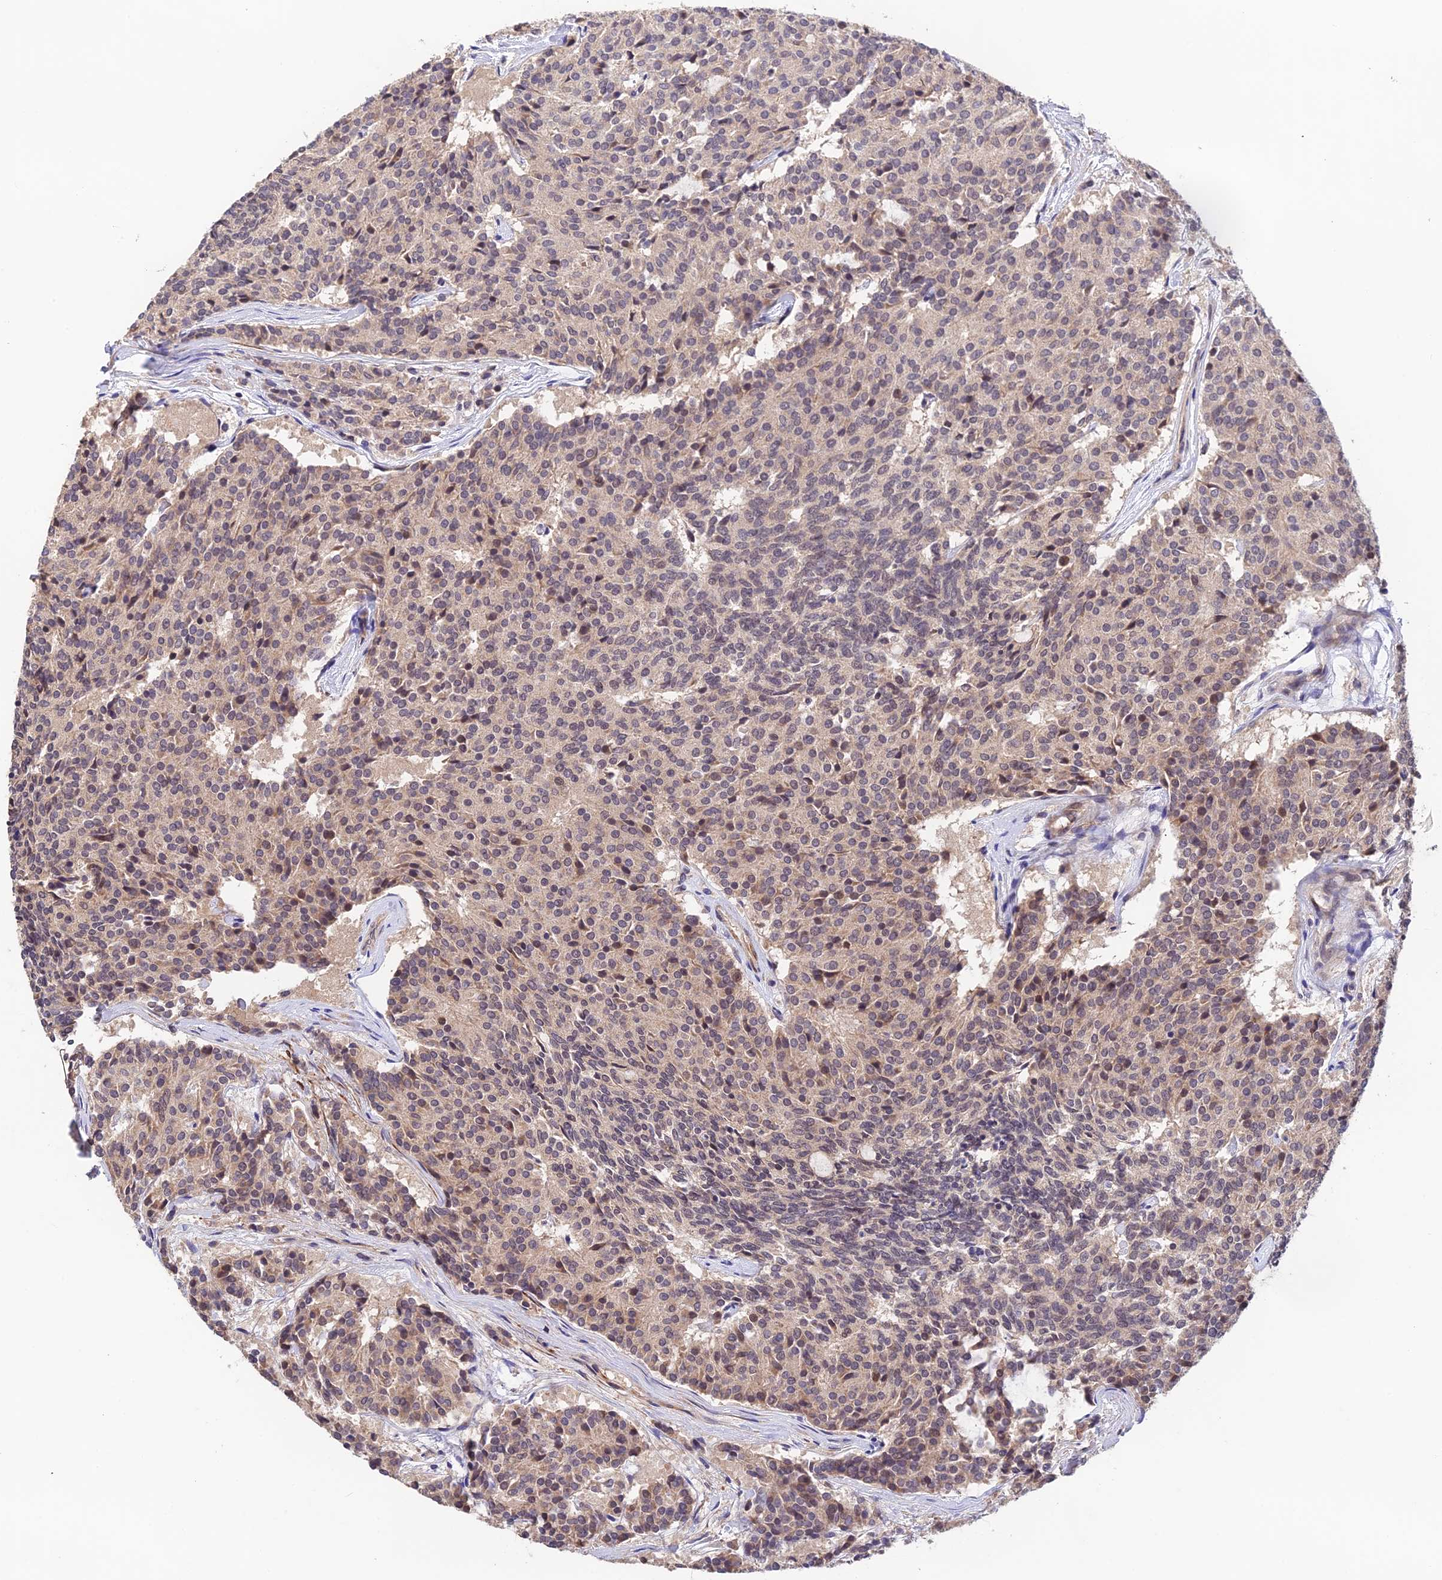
{"staining": {"intensity": "weak", "quantity": "<25%", "location": "nuclear"}, "tissue": "carcinoid", "cell_type": "Tumor cells", "image_type": "cancer", "snomed": [{"axis": "morphology", "description": "Carcinoid, malignant, NOS"}, {"axis": "topography", "description": "Pancreas"}], "caption": "Human carcinoid (malignant) stained for a protein using immunohistochemistry (IHC) demonstrates no positivity in tumor cells.", "gene": "CWH43", "patient": {"sex": "female", "age": 54}}